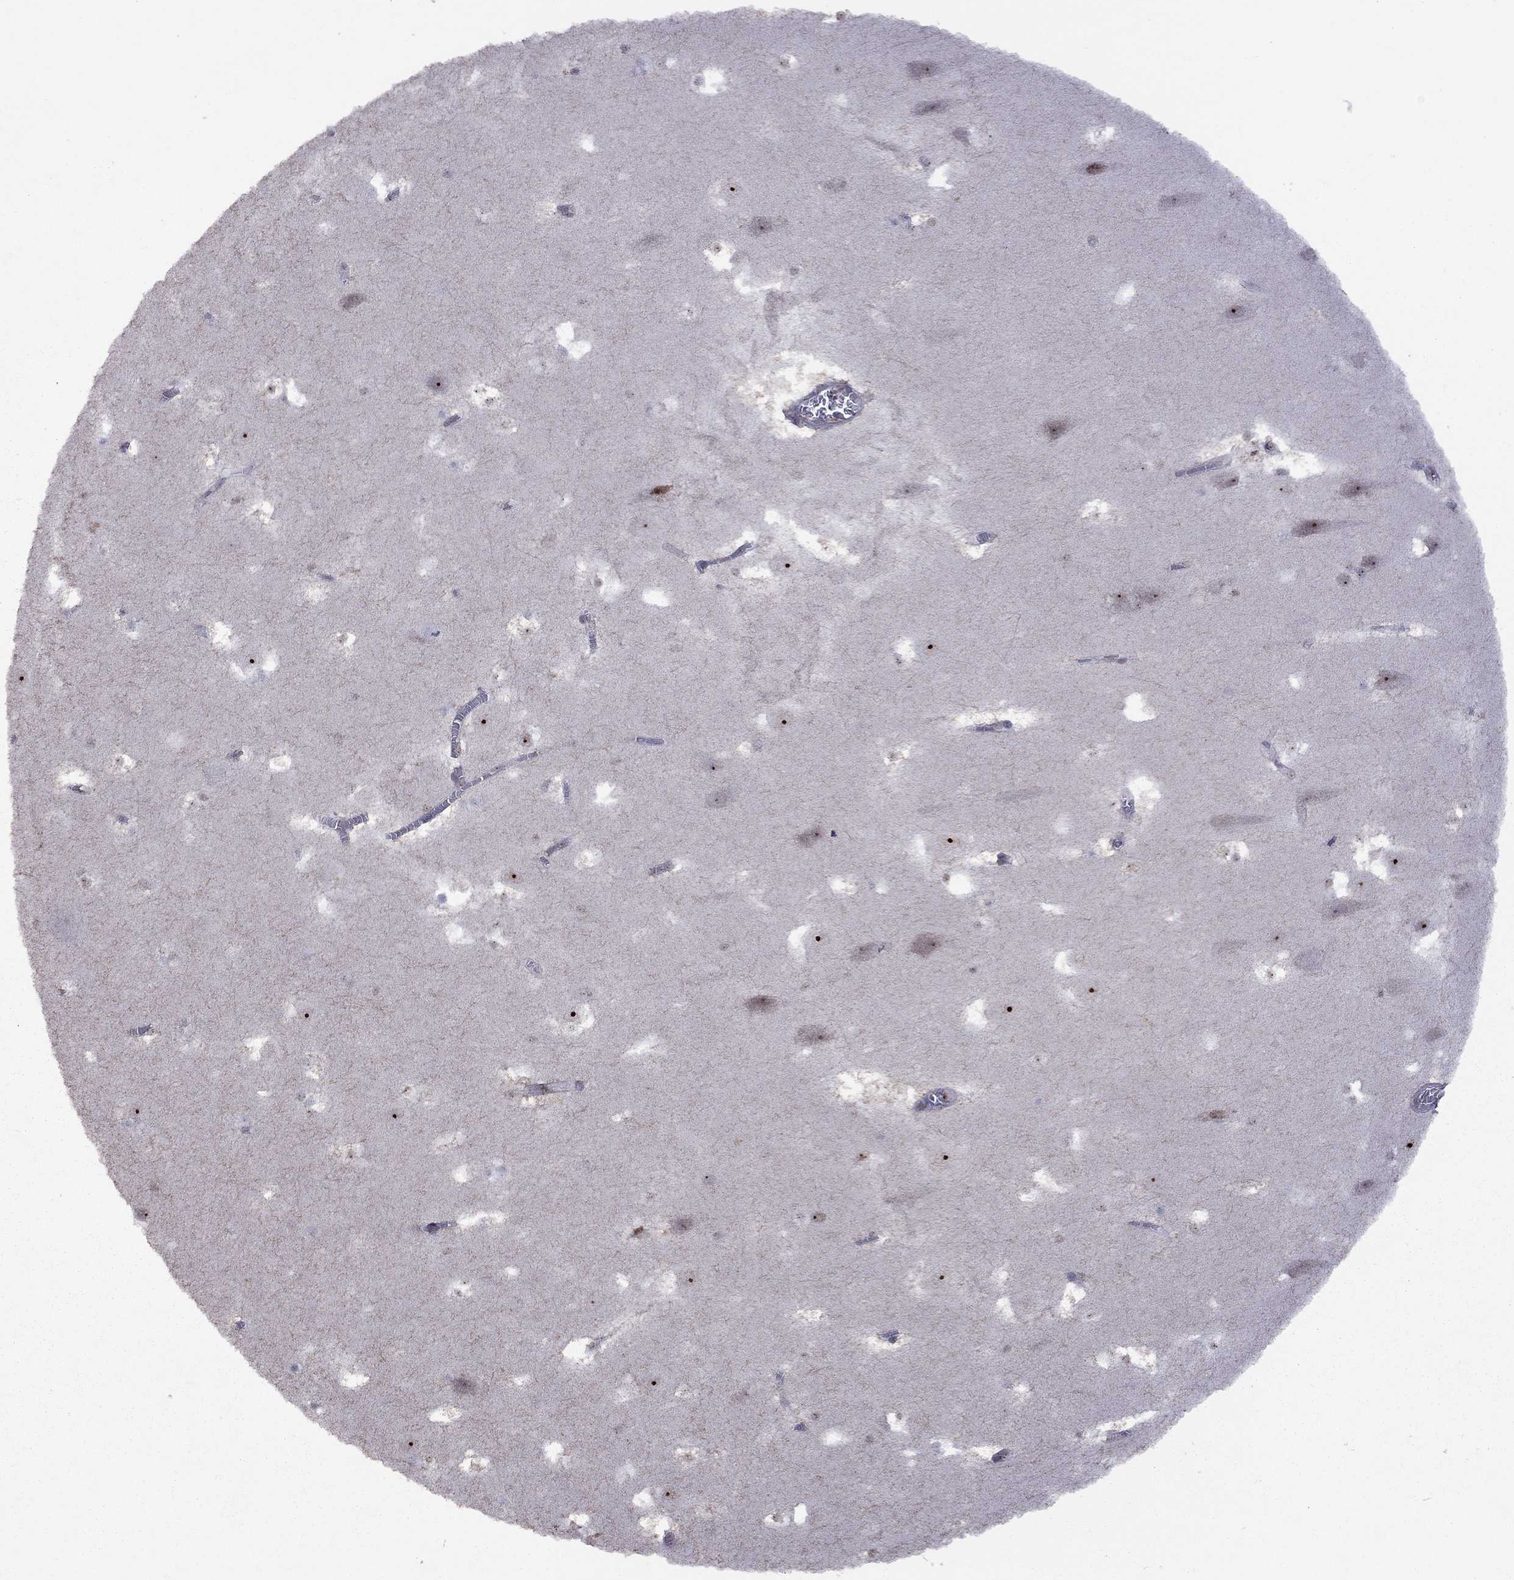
{"staining": {"intensity": "moderate", "quantity": ">75%", "location": "nuclear"}, "tissue": "hippocampus", "cell_type": "Glial cells", "image_type": "normal", "snomed": [{"axis": "morphology", "description": "Normal tissue, NOS"}, {"axis": "topography", "description": "Hippocampus"}], "caption": "Moderate nuclear expression is seen in approximately >75% of glial cells in benign hippocampus.", "gene": "SPOUT1", "patient": {"sex": "male", "age": 45}}